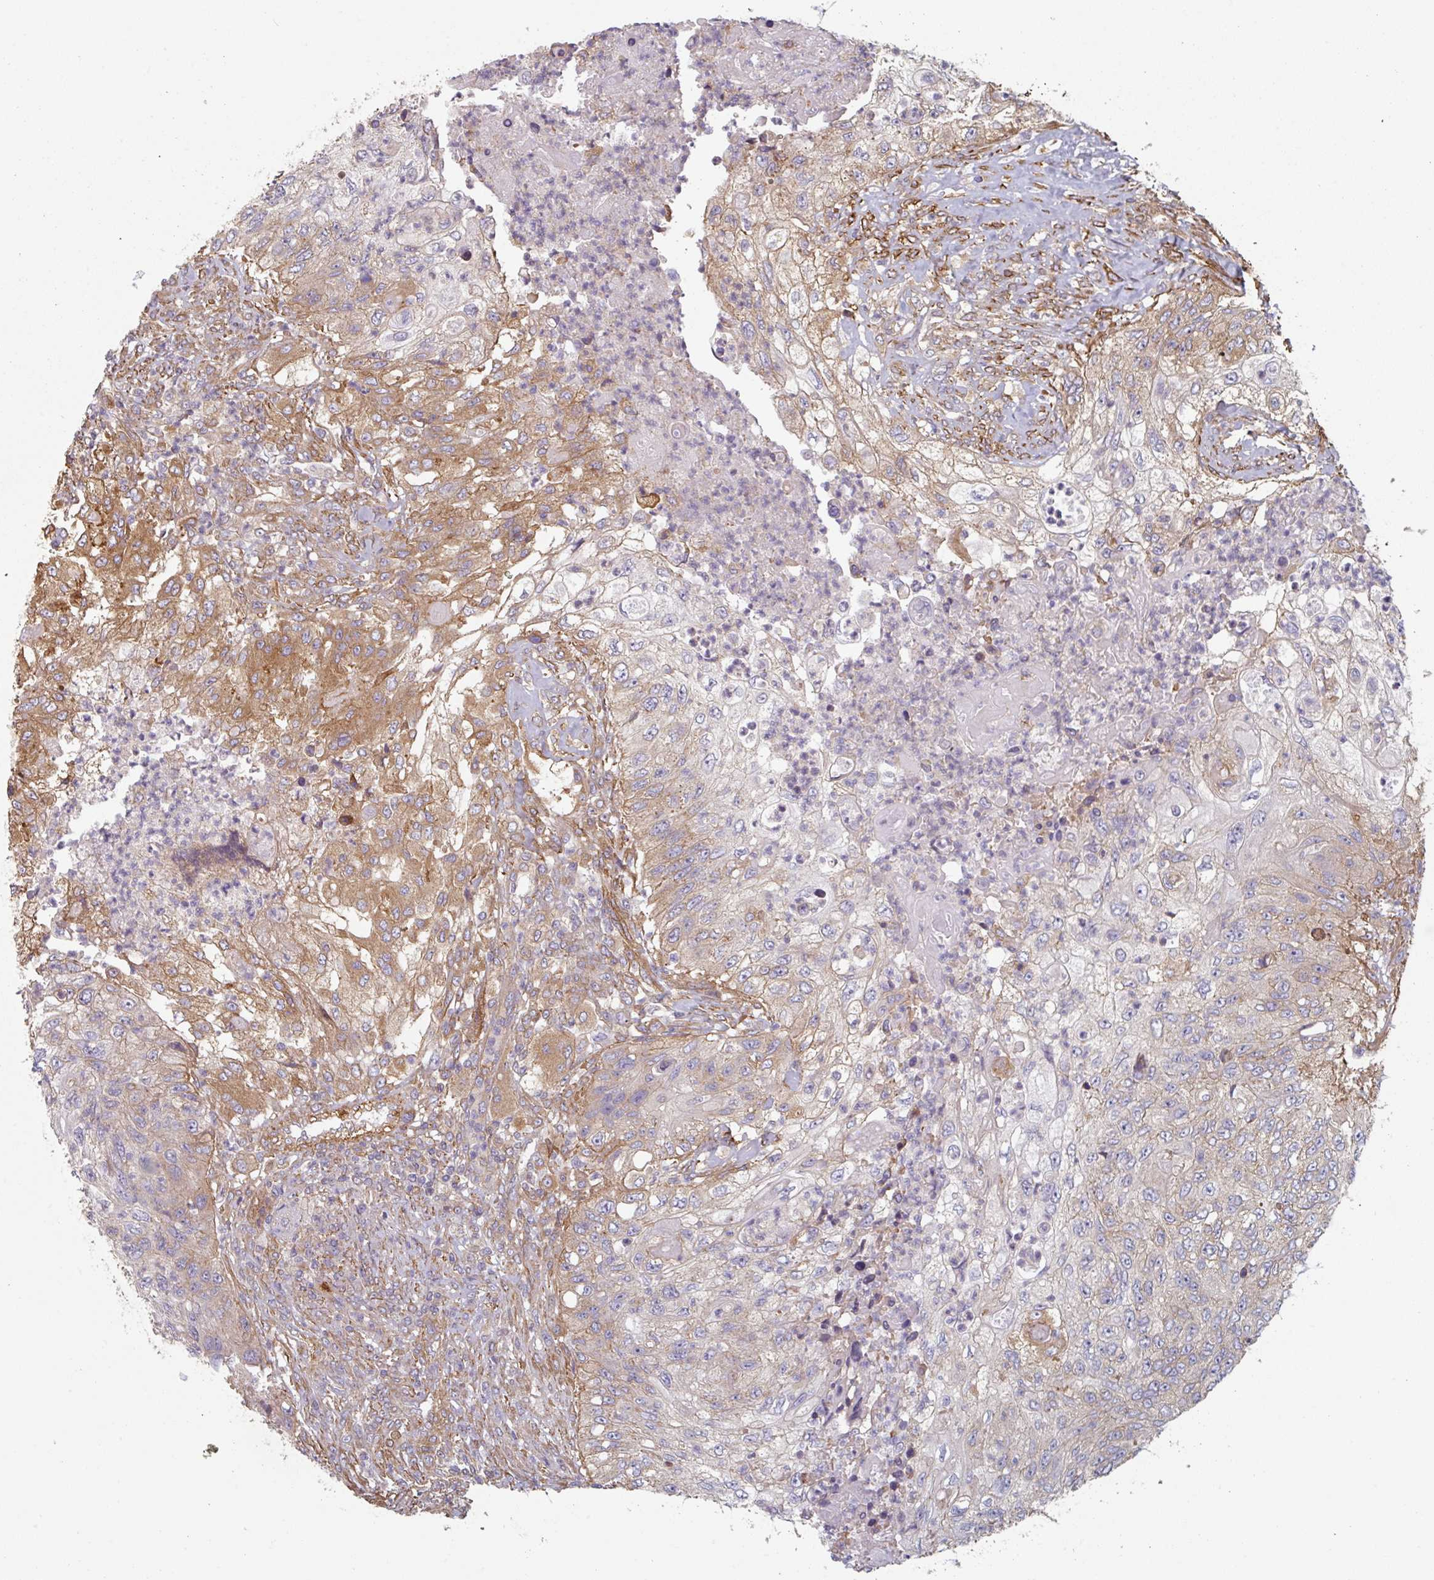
{"staining": {"intensity": "moderate", "quantity": "25%-75%", "location": "cytoplasmic/membranous"}, "tissue": "urothelial cancer", "cell_type": "Tumor cells", "image_type": "cancer", "snomed": [{"axis": "morphology", "description": "Urothelial carcinoma, High grade"}, {"axis": "topography", "description": "Urinary bladder"}], "caption": "This histopathology image reveals urothelial cancer stained with immunohistochemistry (IHC) to label a protein in brown. The cytoplasmic/membranous of tumor cells show moderate positivity for the protein. Nuclei are counter-stained blue.", "gene": "GSTA4", "patient": {"sex": "female", "age": 60}}